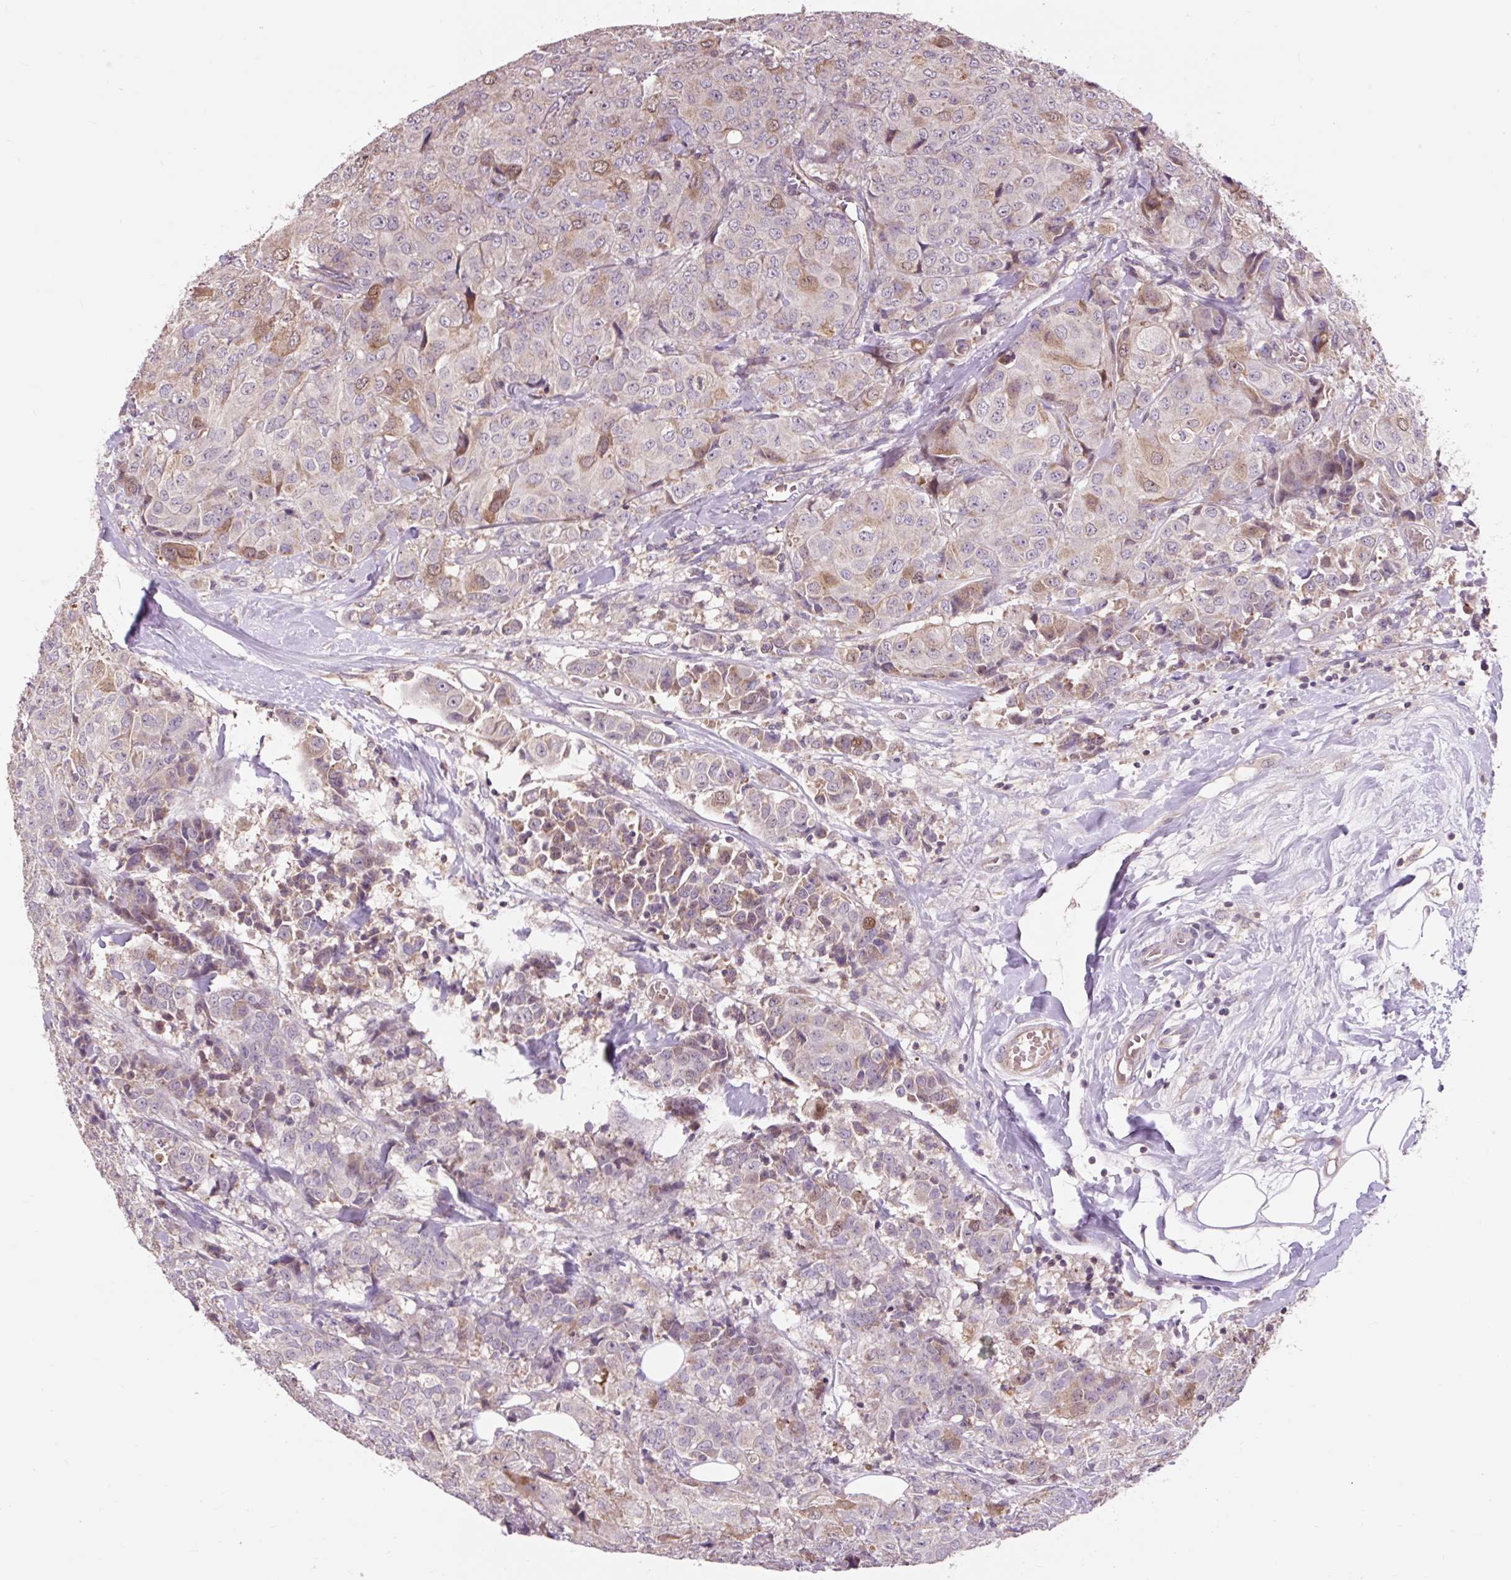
{"staining": {"intensity": "moderate", "quantity": "<25%", "location": "cytoplasmic/membranous"}, "tissue": "breast cancer", "cell_type": "Tumor cells", "image_type": "cancer", "snomed": [{"axis": "morphology", "description": "Duct carcinoma"}, {"axis": "topography", "description": "Breast"}], "caption": "Breast cancer stained with a brown dye shows moderate cytoplasmic/membranous positive expression in about <25% of tumor cells.", "gene": "PRIMPOL", "patient": {"sex": "female", "age": 43}}